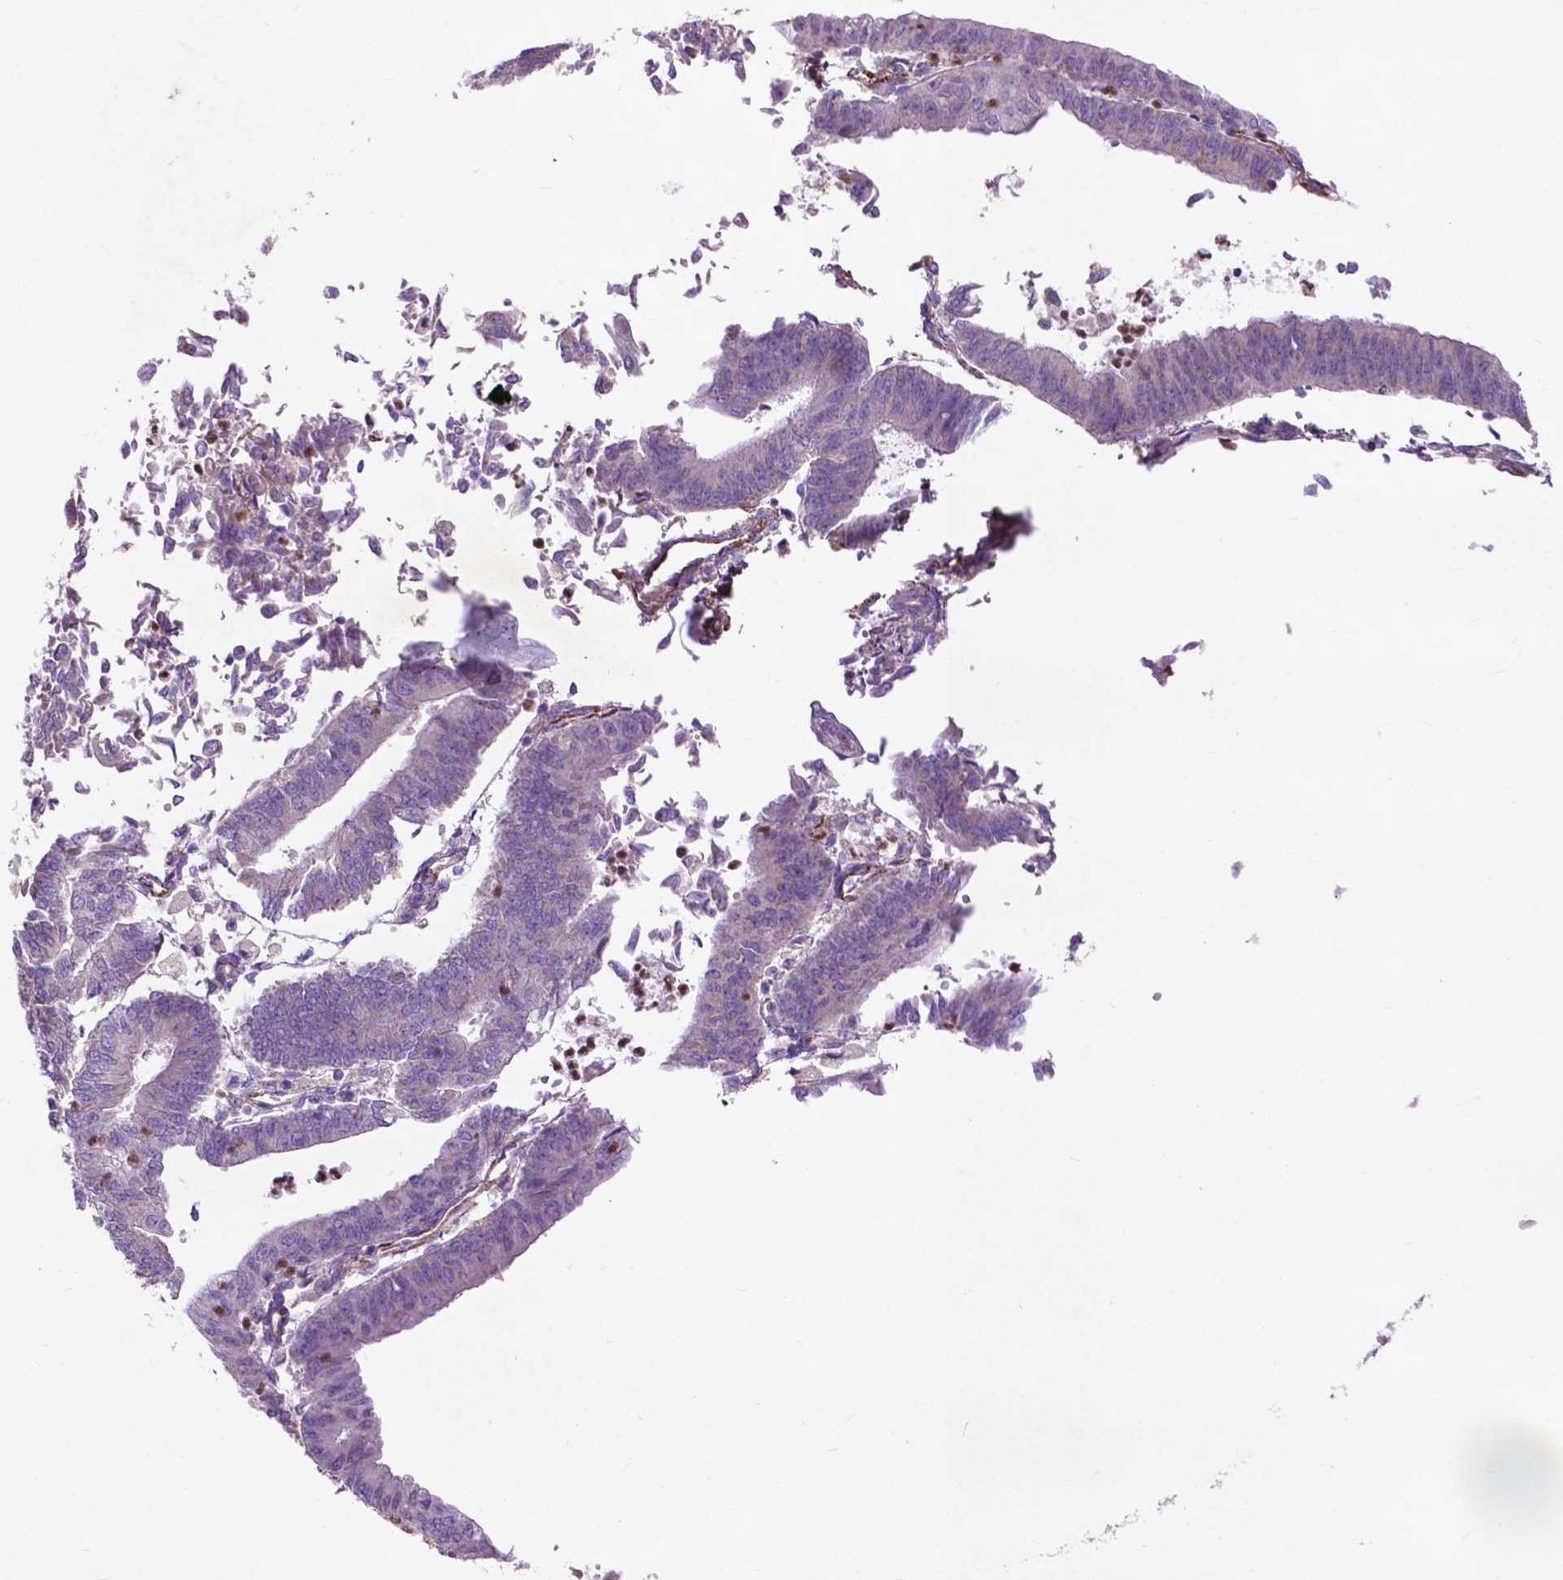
{"staining": {"intensity": "negative", "quantity": "none", "location": "none"}, "tissue": "endometrial cancer", "cell_type": "Tumor cells", "image_type": "cancer", "snomed": [{"axis": "morphology", "description": "Adenocarcinoma, NOS"}, {"axis": "topography", "description": "Endometrium"}], "caption": "An immunohistochemistry (IHC) image of endometrial cancer (adenocarcinoma) is shown. There is no staining in tumor cells of endometrial cancer (adenocarcinoma).", "gene": "THEGL", "patient": {"sex": "female", "age": 65}}